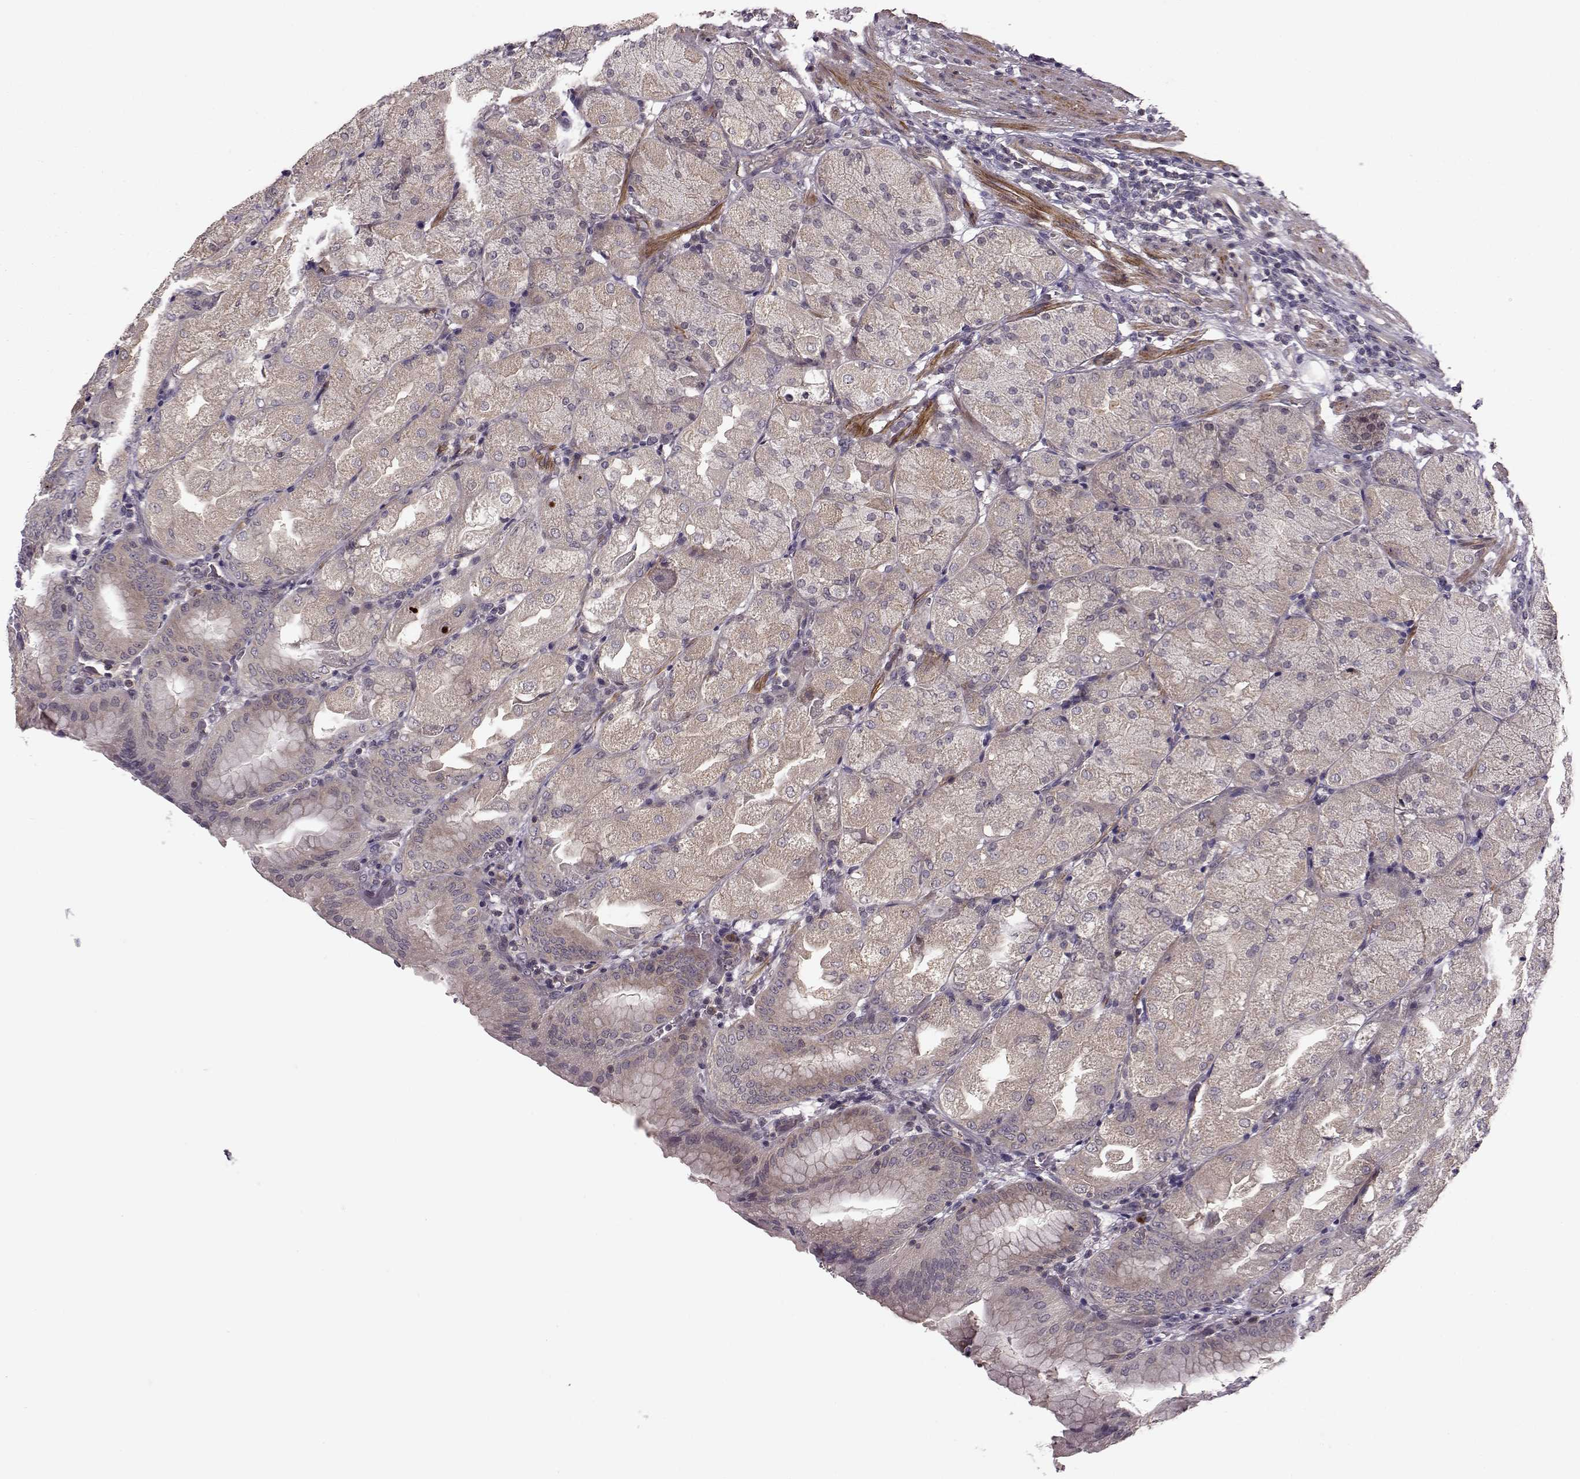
{"staining": {"intensity": "negative", "quantity": "none", "location": "none"}, "tissue": "stomach", "cell_type": "Glandular cells", "image_type": "normal", "snomed": [{"axis": "morphology", "description": "Normal tissue, NOS"}, {"axis": "topography", "description": "Stomach, upper"}, {"axis": "topography", "description": "Stomach"}, {"axis": "topography", "description": "Stomach, lower"}], "caption": "Human stomach stained for a protein using IHC reveals no expression in glandular cells.", "gene": "SLAIN2", "patient": {"sex": "male", "age": 62}}